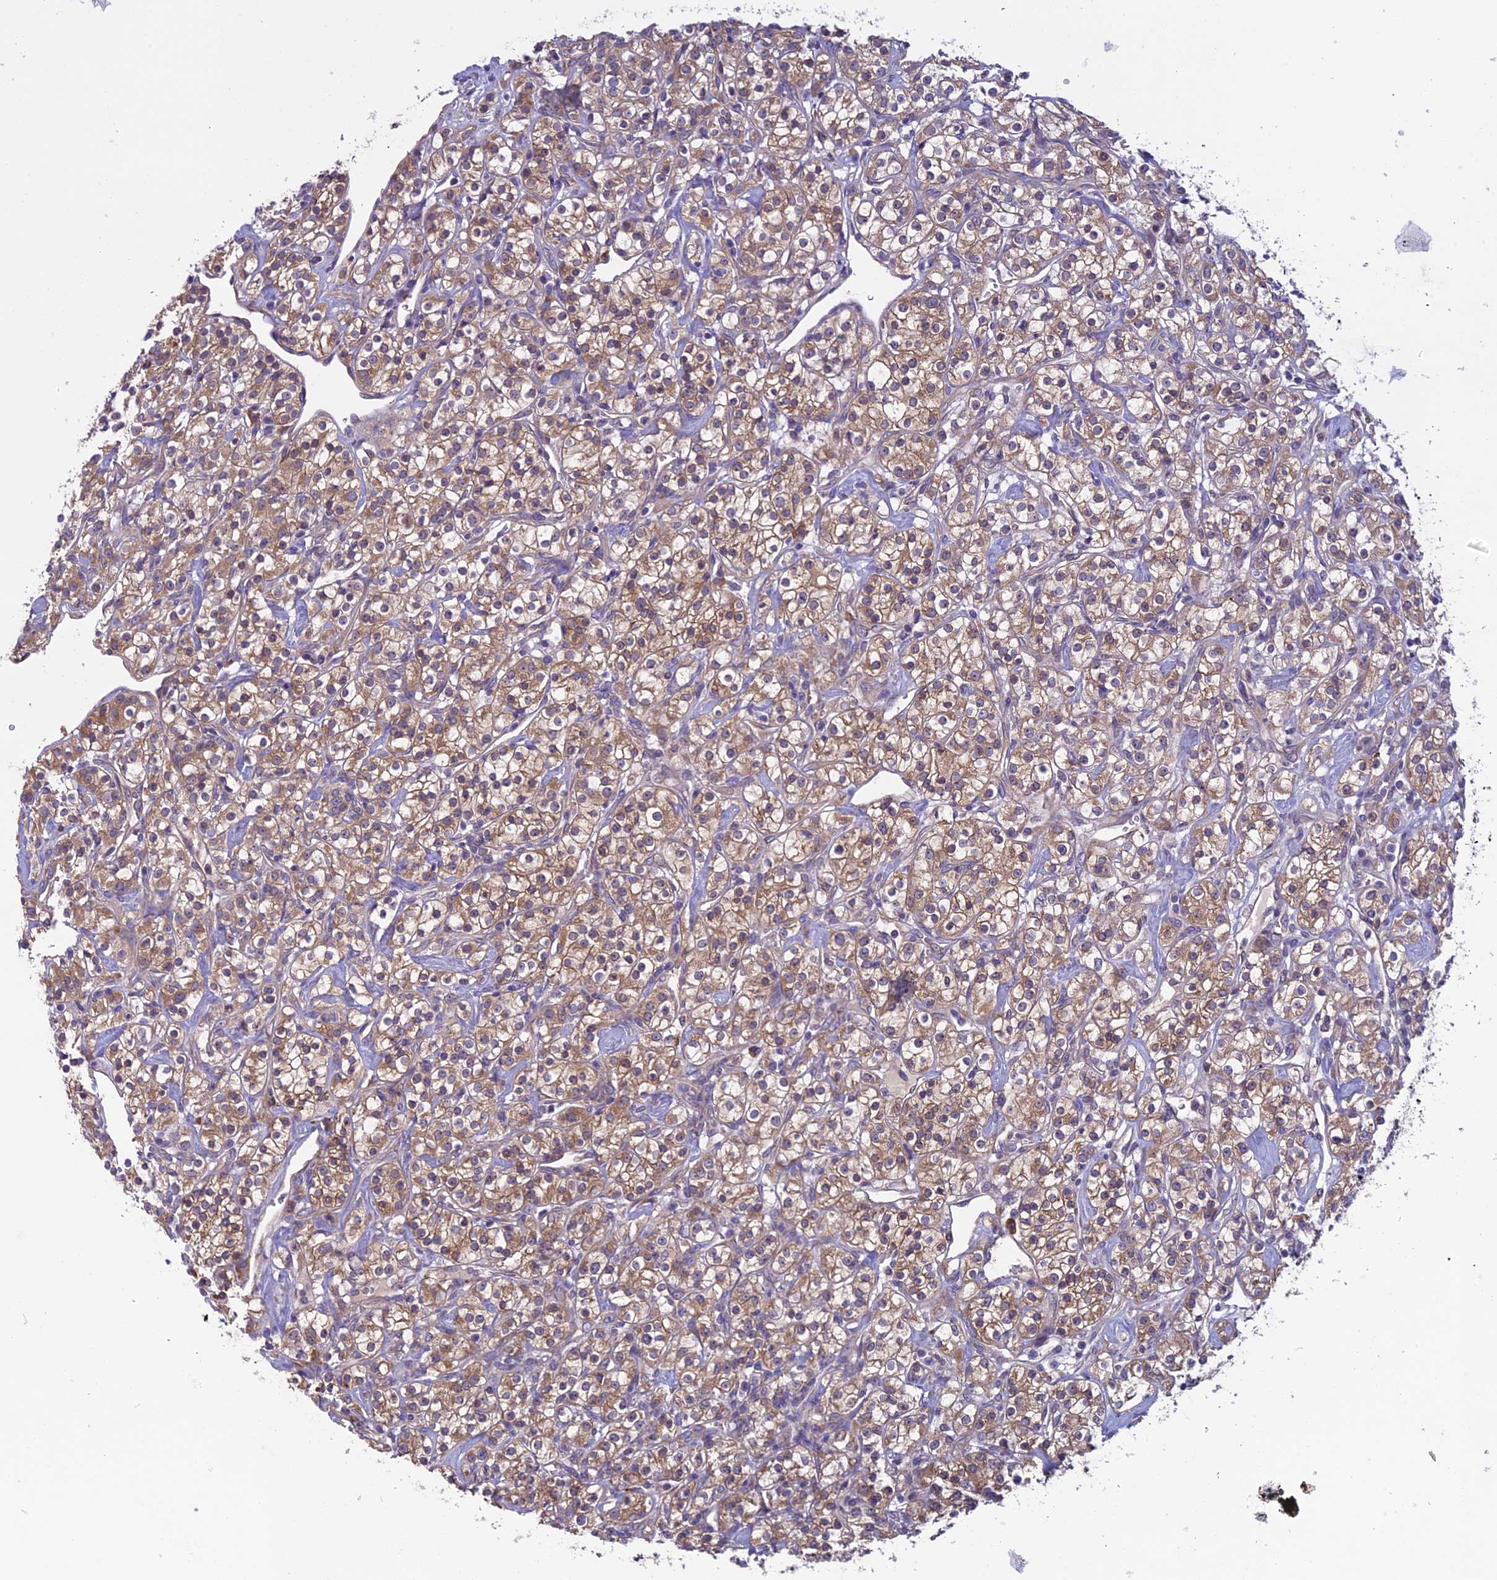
{"staining": {"intensity": "weak", "quantity": ">75%", "location": "cytoplasmic/membranous"}, "tissue": "renal cancer", "cell_type": "Tumor cells", "image_type": "cancer", "snomed": [{"axis": "morphology", "description": "Adenocarcinoma, NOS"}, {"axis": "topography", "description": "Kidney"}], "caption": "Approximately >75% of tumor cells in renal cancer demonstrate weak cytoplasmic/membranous protein positivity as visualized by brown immunohistochemical staining.", "gene": "DCTN5", "patient": {"sex": "male", "age": 77}}